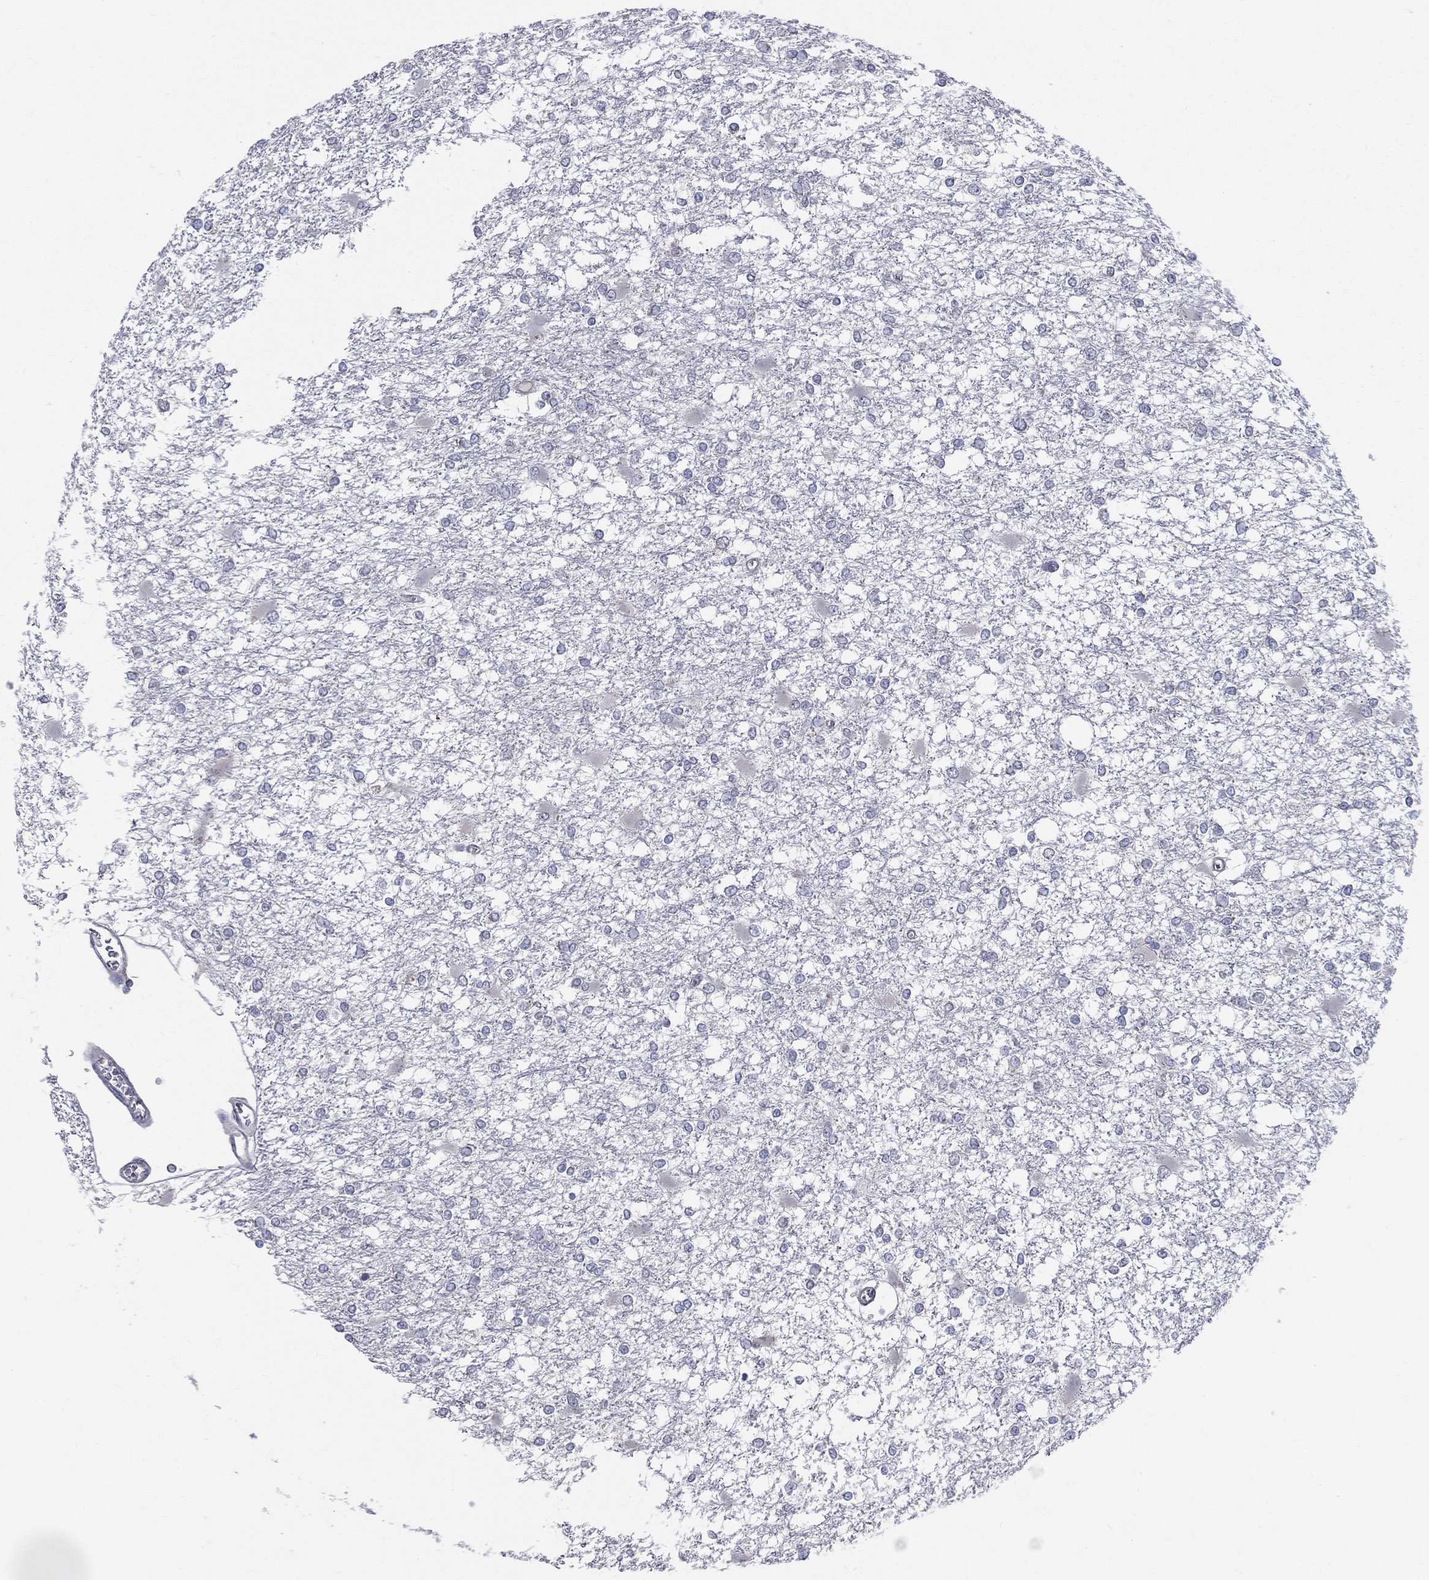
{"staining": {"intensity": "negative", "quantity": "none", "location": "none"}, "tissue": "glioma", "cell_type": "Tumor cells", "image_type": "cancer", "snomed": [{"axis": "morphology", "description": "Glioma, malignant, High grade"}, {"axis": "topography", "description": "Cerebral cortex"}], "caption": "Tumor cells show no significant protein expression in glioma.", "gene": "POMZP3", "patient": {"sex": "male", "age": 79}}